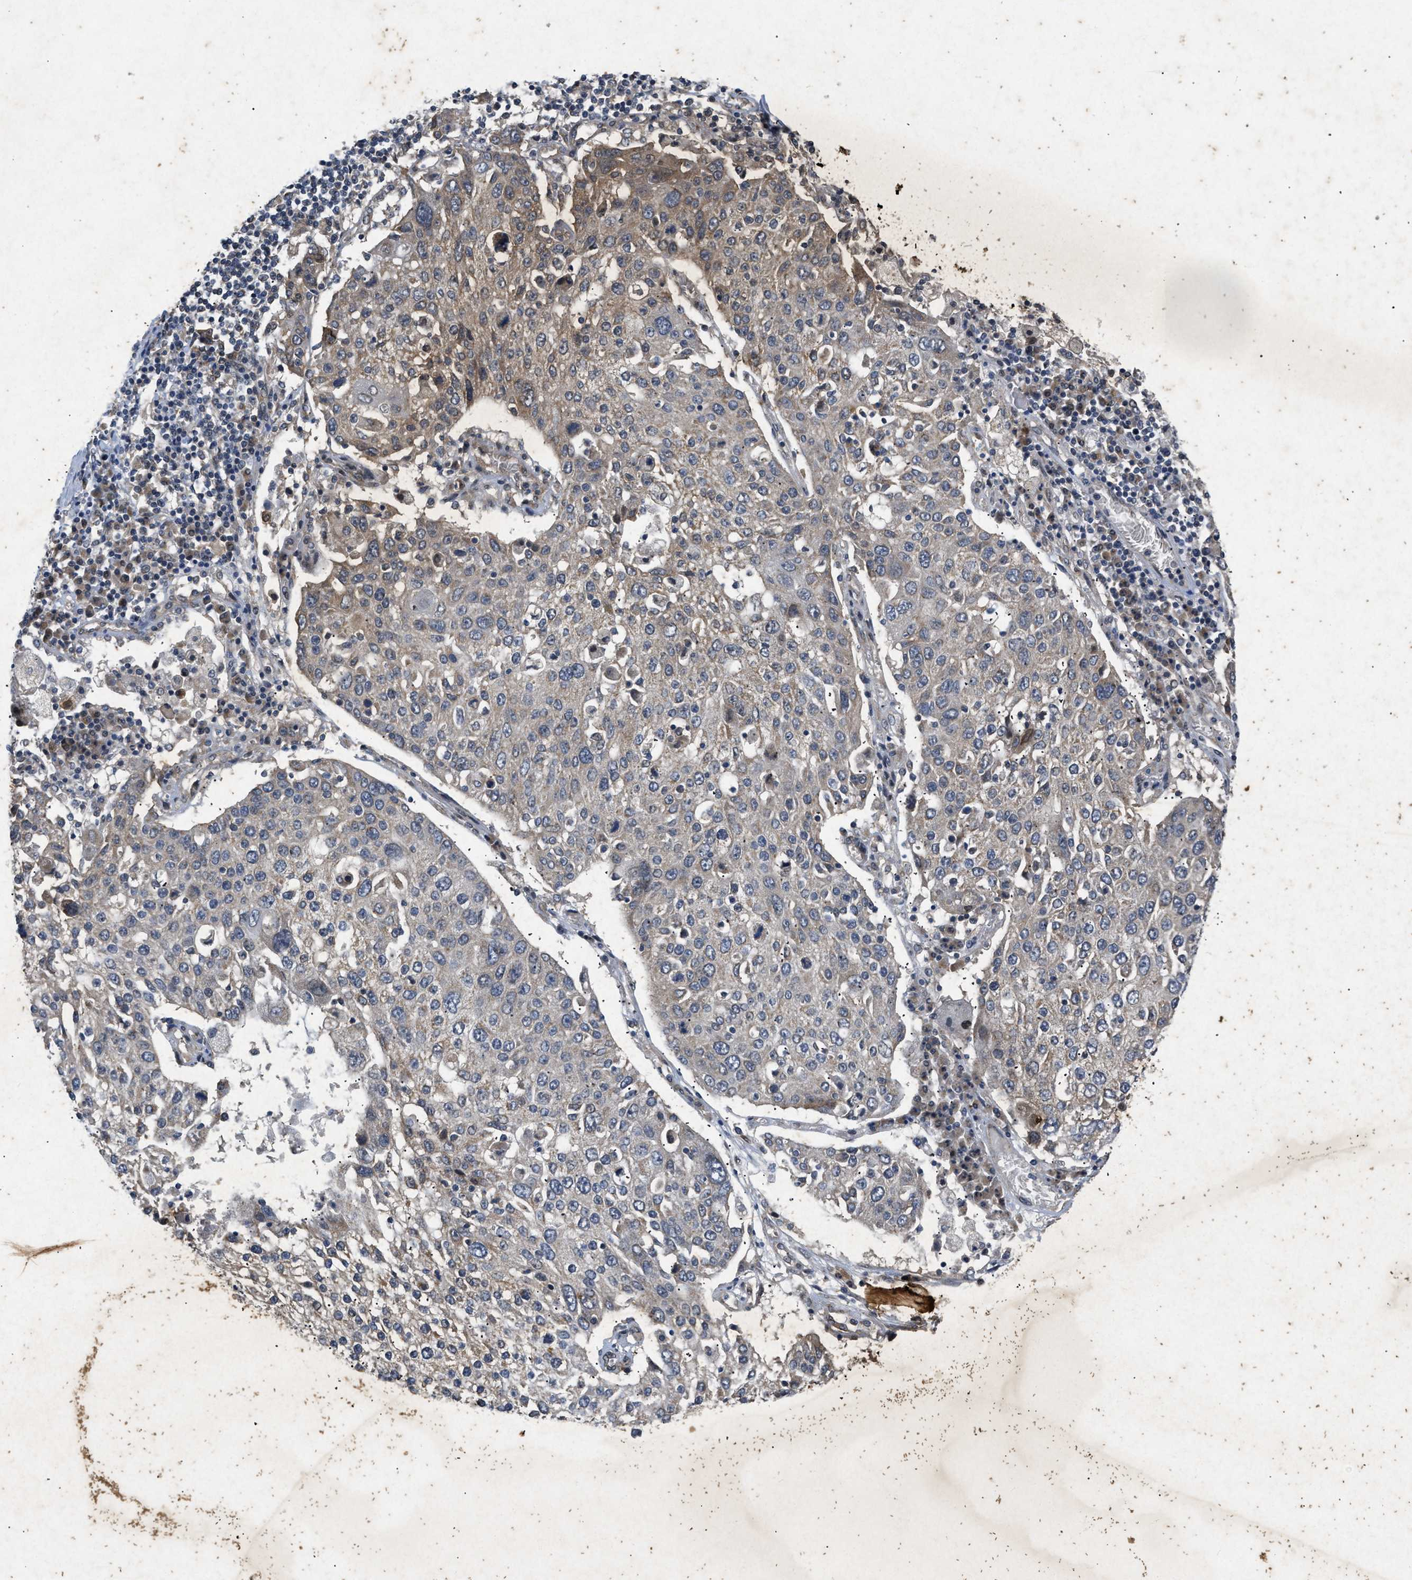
{"staining": {"intensity": "moderate", "quantity": "<25%", "location": "cytoplasmic/membranous"}, "tissue": "lung cancer", "cell_type": "Tumor cells", "image_type": "cancer", "snomed": [{"axis": "morphology", "description": "Squamous cell carcinoma, NOS"}, {"axis": "topography", "description": "Lung"}], "caption": "Lung cancer stained with a protein marker shows moderate staining in tumor cells.", "gene": "PRKG2", "patient": {"sex": "male", "age": 65}}